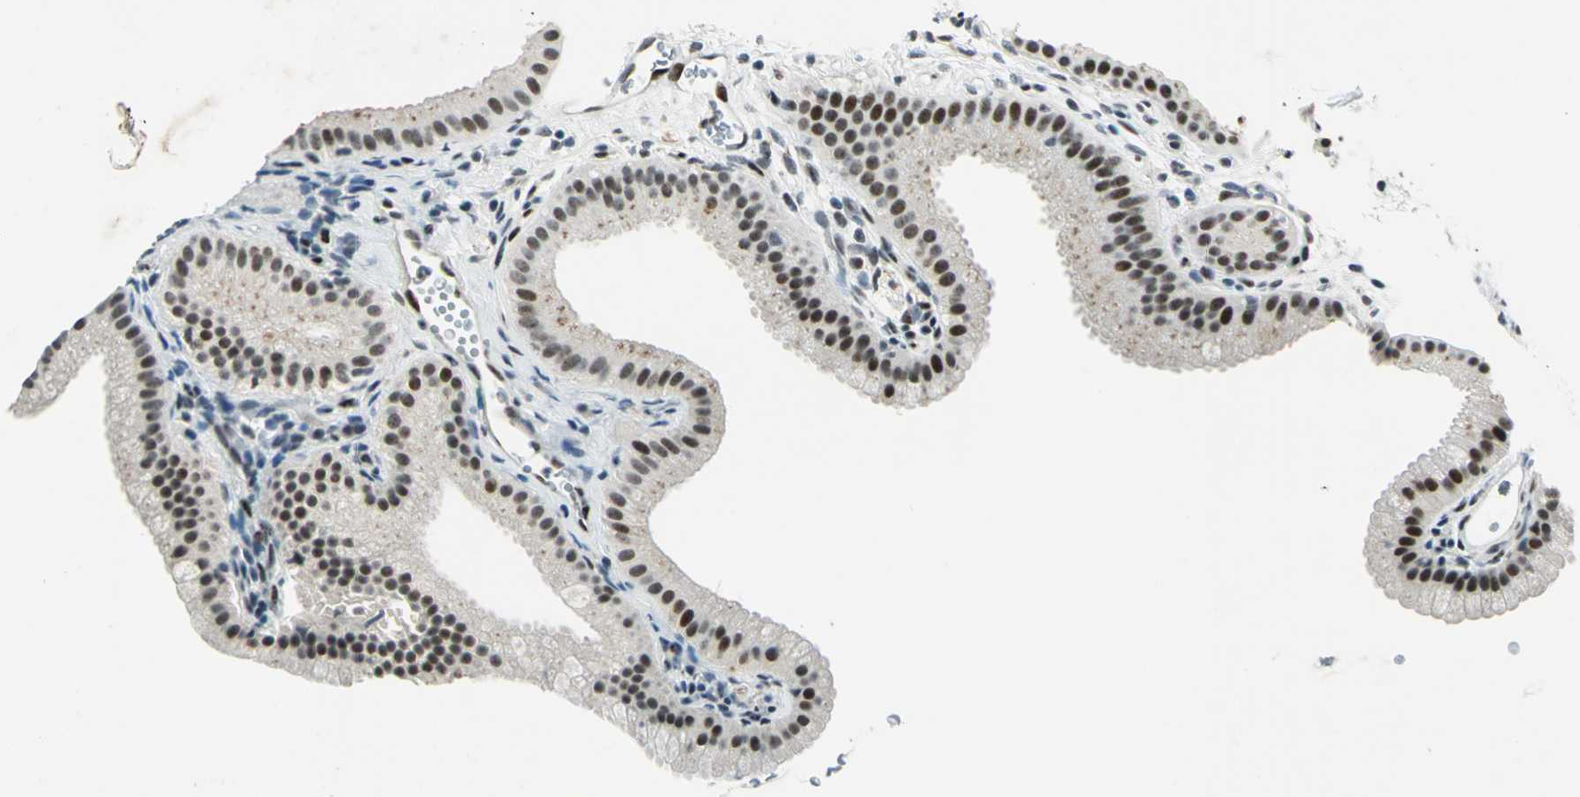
{"staining": {"intensity": "strong", "quantity": ">75%", "location": "nuclear"}, "tissue": "gallbladder", "cell_type": "Glandular cells", "image_type": "normal", "snomed": [{"axis": "morphology", "description": "Normal tissue, NOS"}, {"axis": "topography", "description": "Gallbladder"}], "caption": "Immunohistochemistry (IHC) (DAB (3,3'-diaminobenzidine)) staining of unremarkable human gallbladder shows strong nuclear protein positivity in about >75% of glandular cells.", "gene": "KAT6B", "patient": {"sex": "female", "age": 64}}